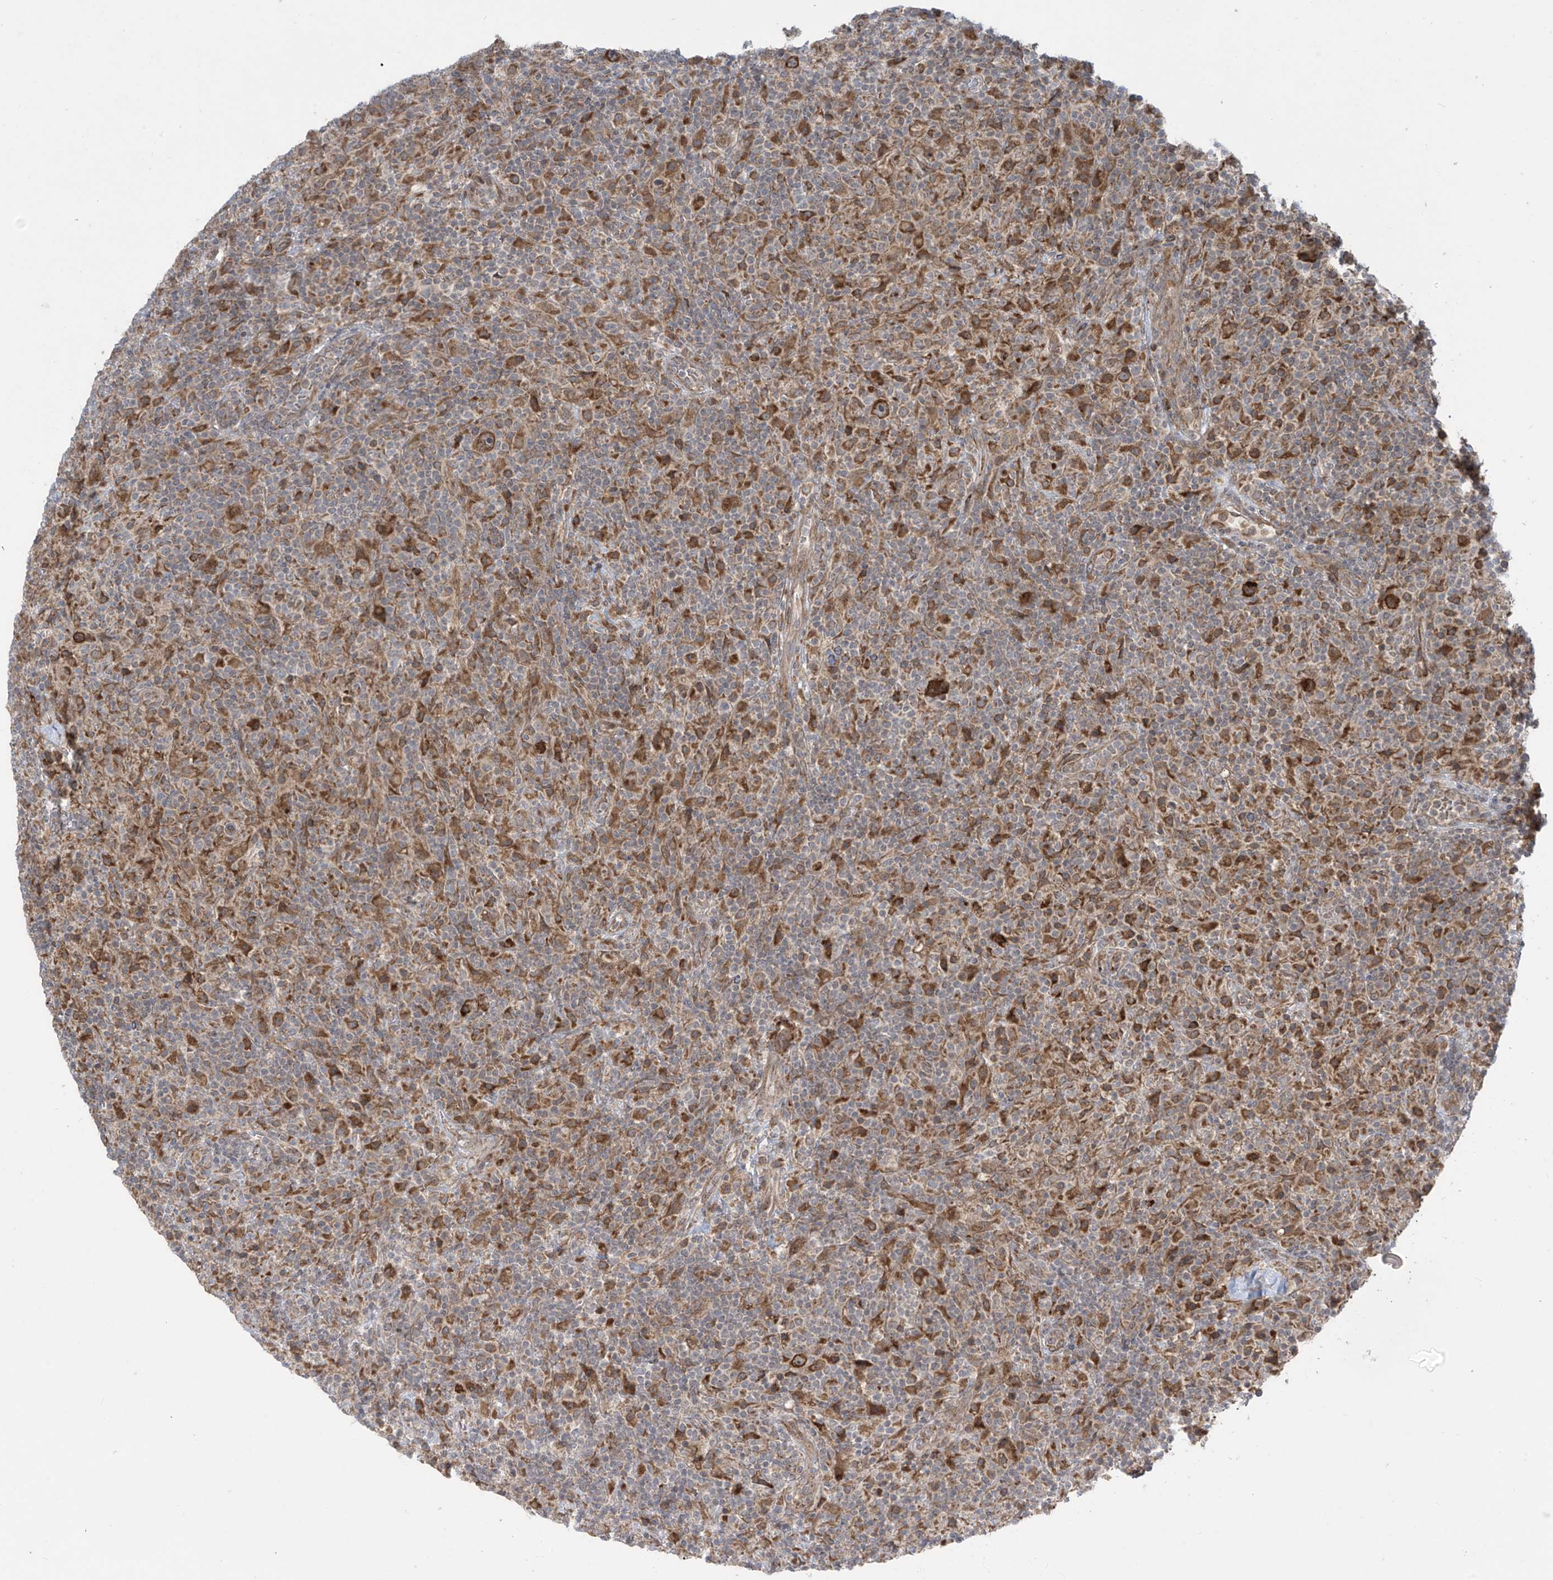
{"staining": {"intensity": "strong", "quantity": ">75%", "location": "cytoplasmic/membranous"}, "tissue": "lymphoma", "cell_type": "Tumor cells", "image_type": "cancer", "snomed": [{"axis": "morphology", "description": "Hodgkin's disease, NOS"}, {"axis": "topography", "description": "Lymph node"}], "caption": "Lymphoma stained with a brown dye exhibits strong cytoplasmic/membranous positive expression in about >75% of tumor cells.", "gene": "PPAT", "patient": {"sex": "male", "age": 70}}